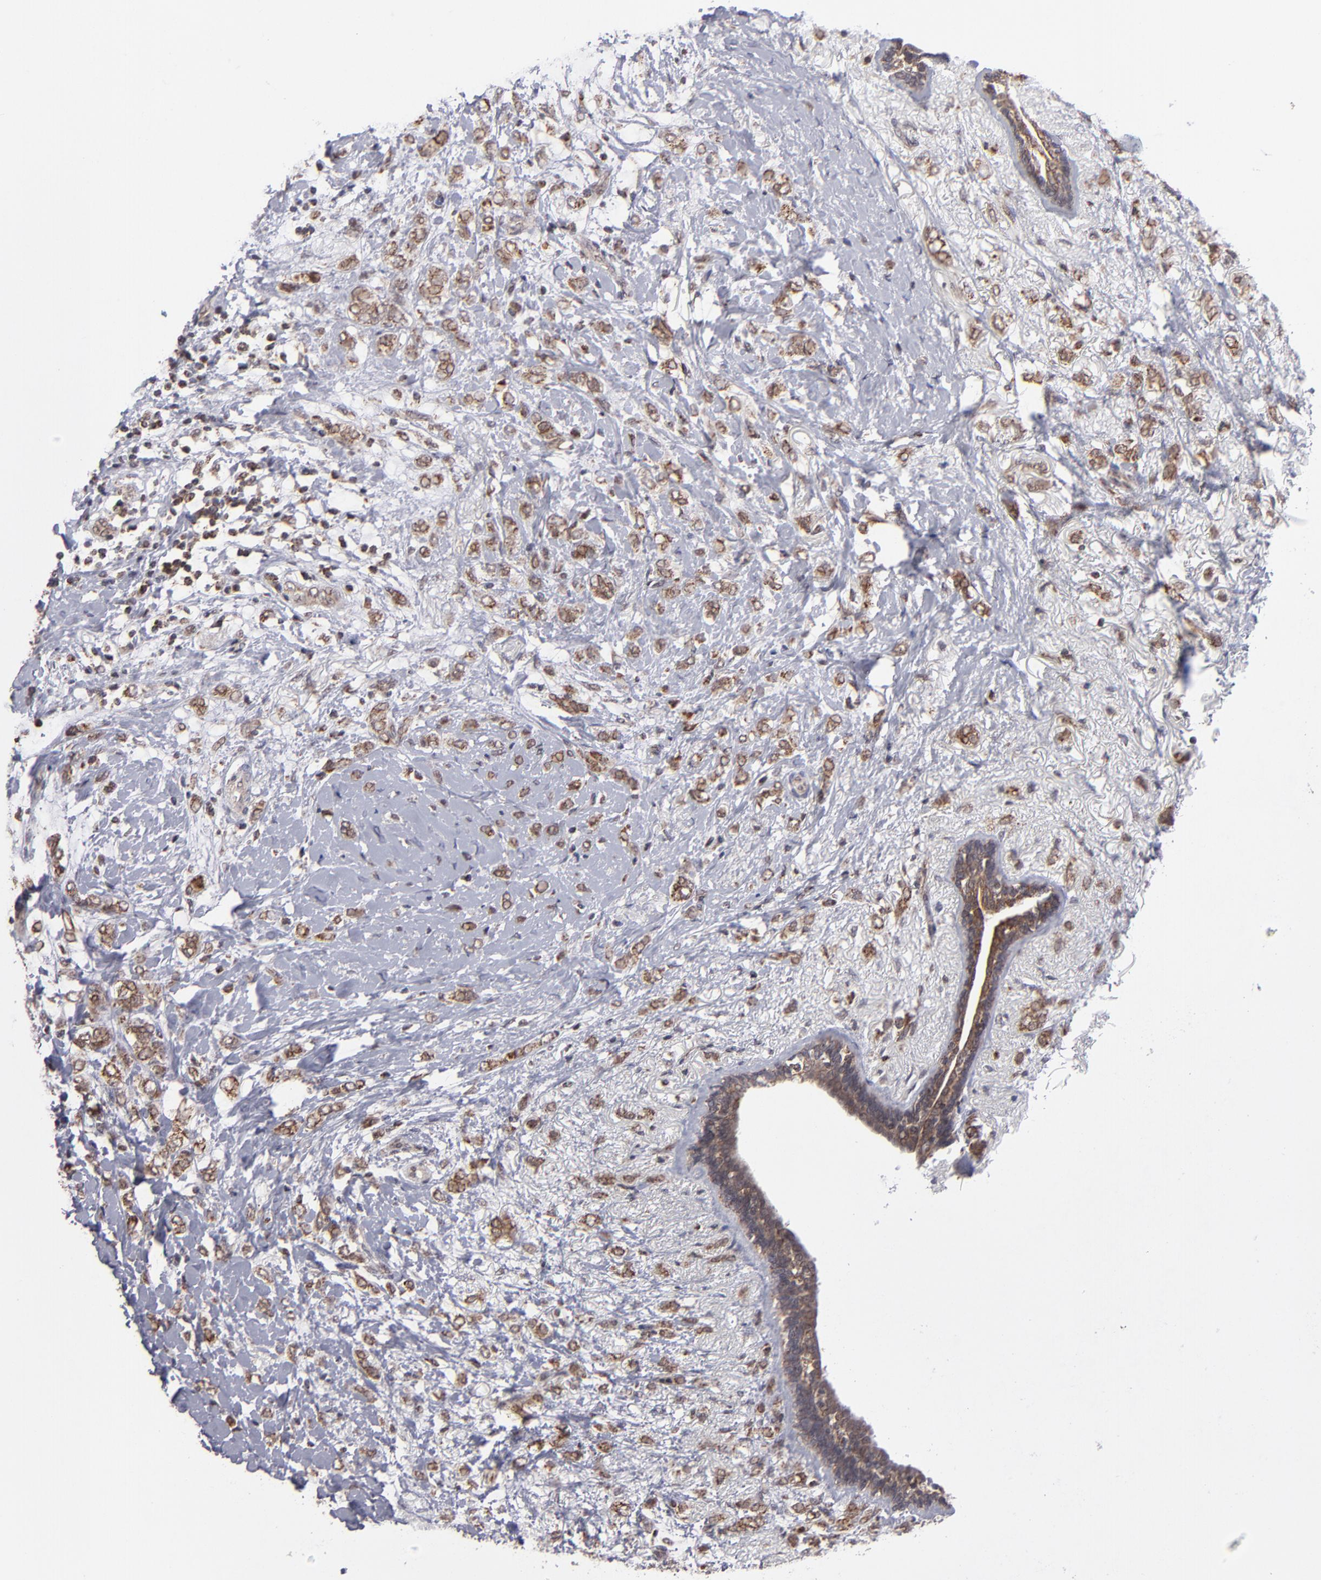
{"staining": {"intensity": "moderate", "quantity": ">75%", "location": "cytoplasmic/membranous"}, "tissue": "breast cancer", "cell_type": "Tumor cells", "image_type": "cancer", "snomed": [{"axis": "morphology", "description": "Normal tissue, NOS"}, {"axis": "morphology", "description": "Lobular carcinoma"}, {"axis": "topography", "description": "Breast"}], "caption": "Immunohistochemistry of human breast lobular carcinoma exhibits medium levels of moderate cytoplasmic/membranous expression in approximately >75% of tumor cells. The protein is stained brown, and the nuclei are stained in blue (DAB IHC with brightfield microscopy, high magnification).", "gene": "SLC15A1", "patient": {"sex": "female", "age": 47}}